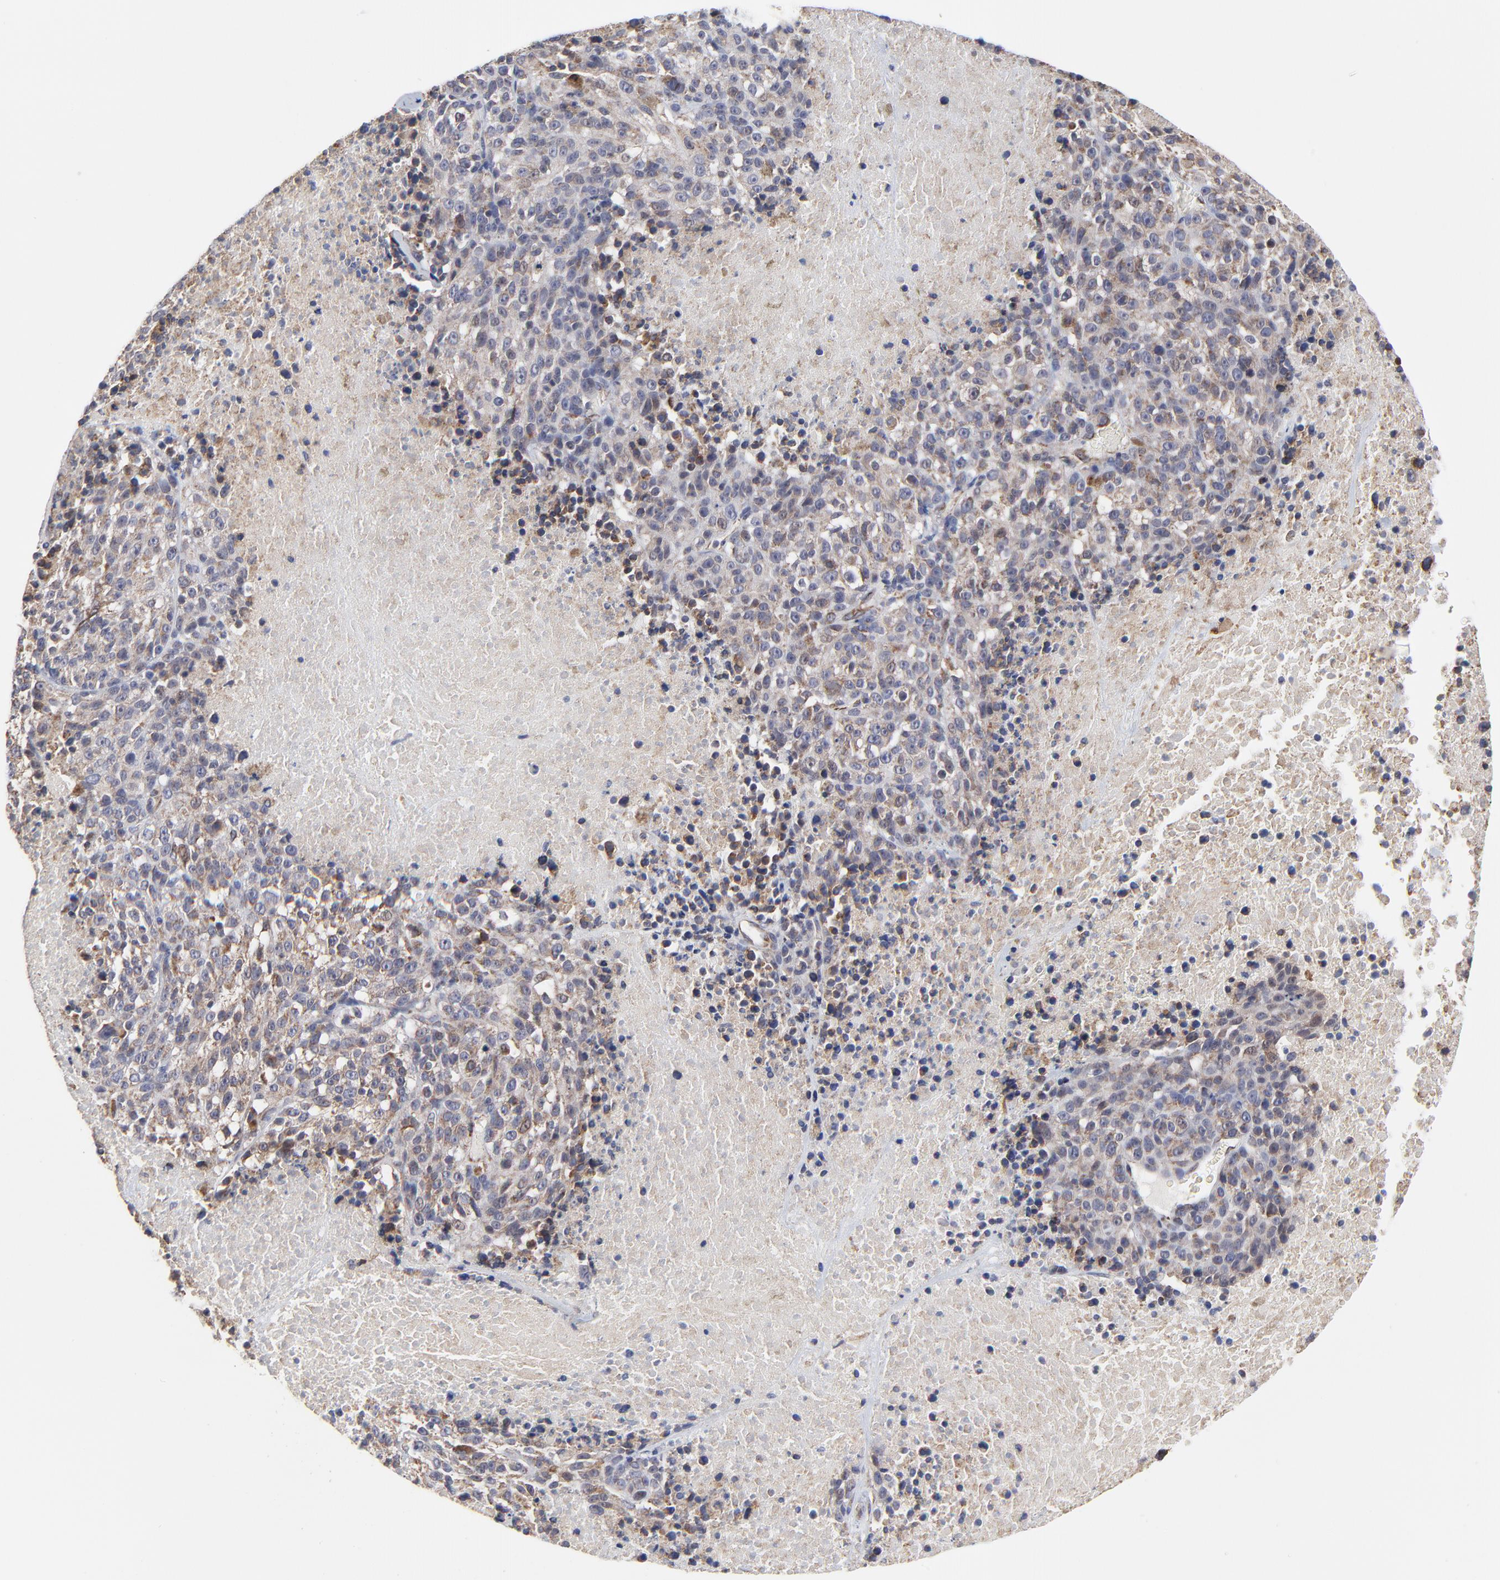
{"staining": {"intensity": "negative", "quantity": "none", "location": "none"}, "tissue": "melanoma", "cell_type": "Tumor cells", "image_type": "cancer", "snomed": [{"axis": "morphology", "description": "Malignant melanoma, Metastatic site"}, {"axis": "topography", "description": "Cerebral cortex"}], "caption": "Tumor cells are negative for brown protein staining in malignant melanoma (metastatic site).", "gene": "ZNF550", "patient": {"sex": "female", "age": 52}}